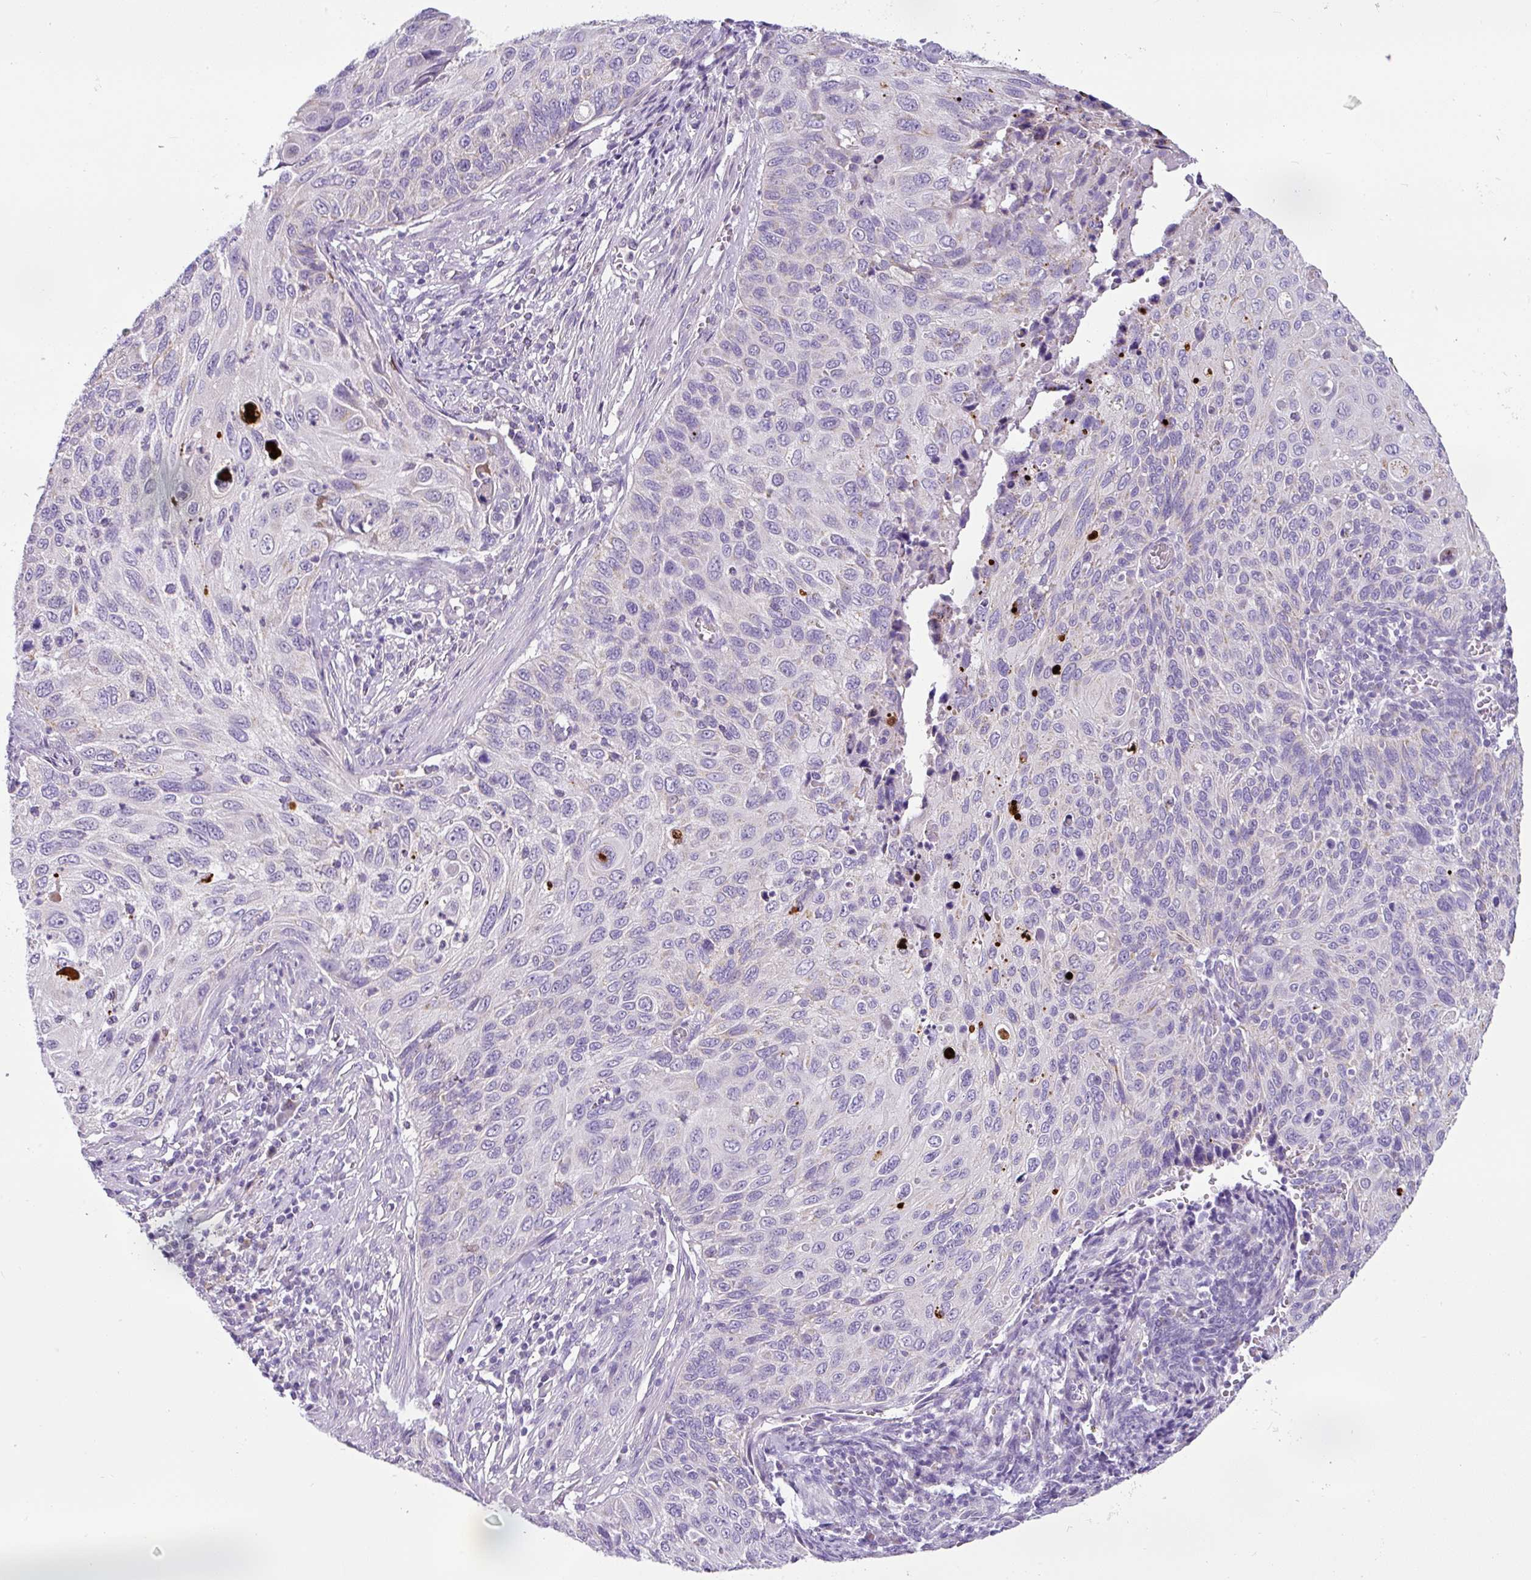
{"staining": {"intensity": "negative", "quantity": "none", "location": "none"}, "tissue": "cervical cancer", "cell_type": "Tumor cells", "image_type": "cancer", "snomed": [{"axis": "morphology", "description": "Squamous cell carcinoma, NOS"}, {"axis": "topography", "description": "Cervix"}], "caption": "A high-resolution histopathology image shows IHC staining of squamous cell carcinoma (cervical), which shows no significant staining in tumor cells.", "gene": "HMCN2", "patient": {"sex": "female", "age": 70}}